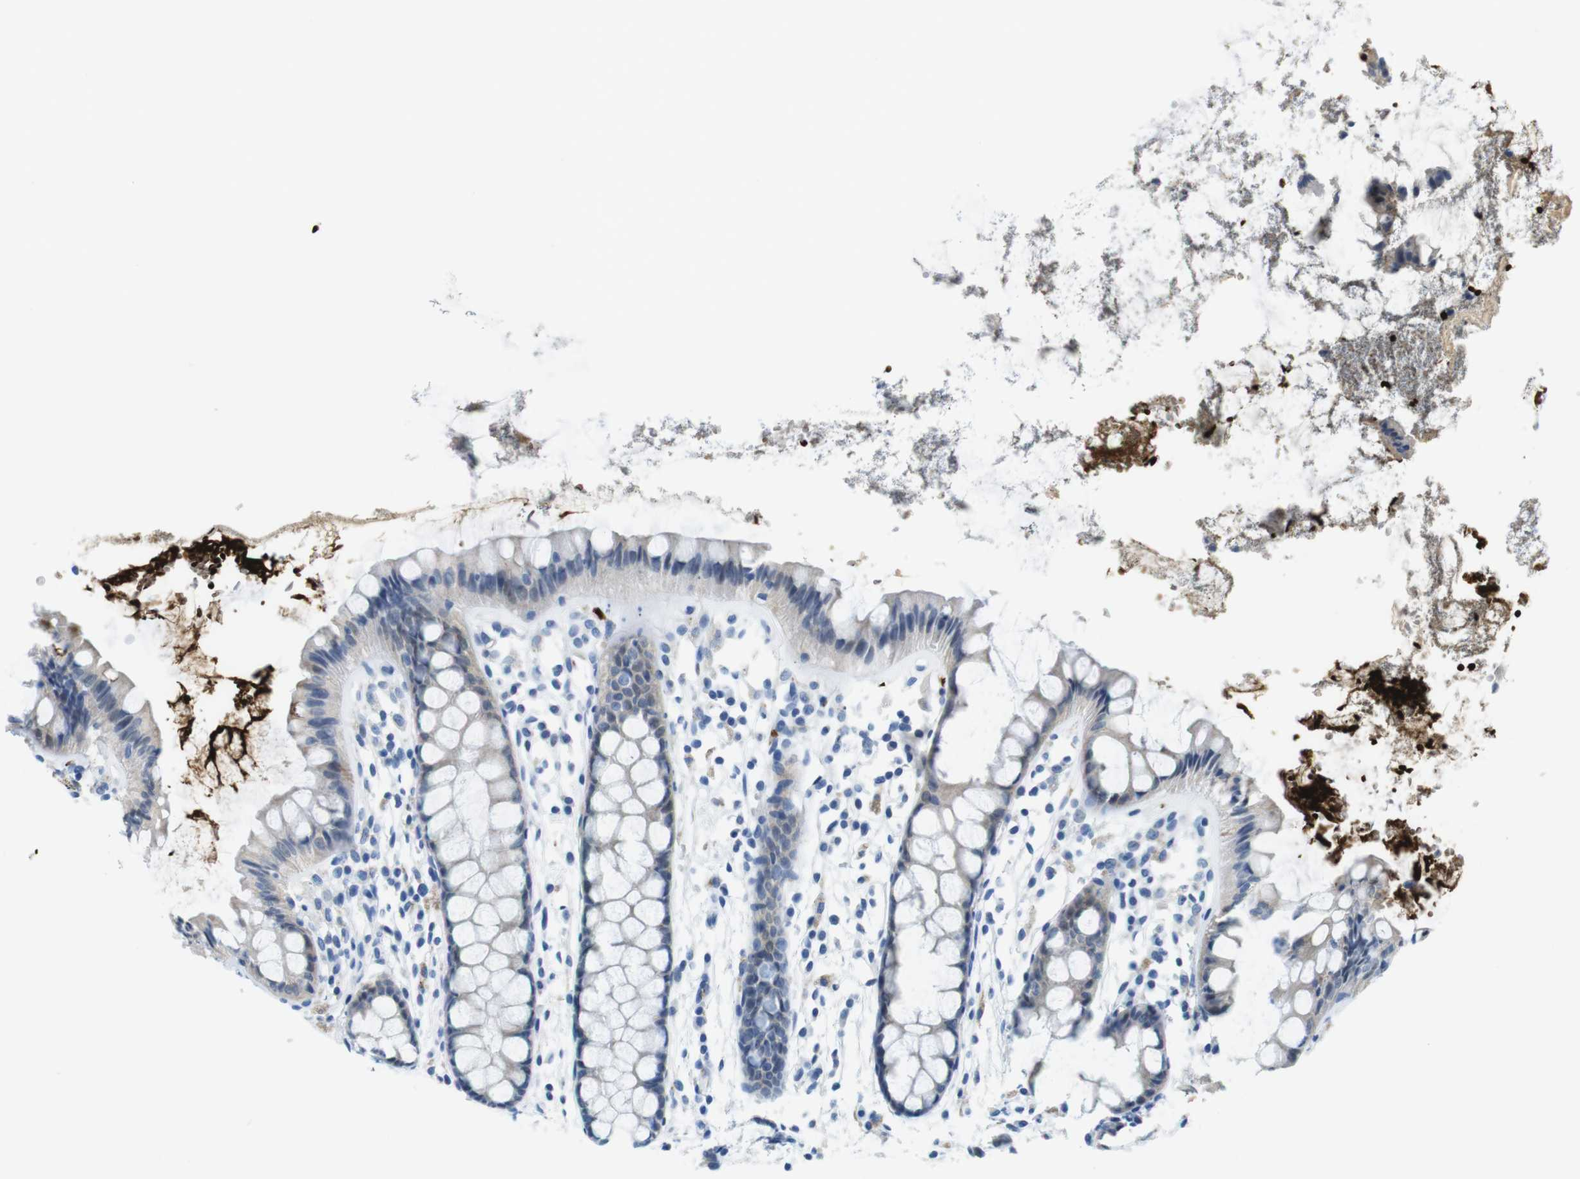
{"staining": {"intensity": "negative", "quantity": "none", "location": "none"}, "tissue": "rectum", "cell_type": "Glandular cells", "image_type": "normal", "snomed": [{"axis": "morphology", "description": "Normal tissue, NOS"}, {"axis": "topography", "description": "Rectum"}], "caption": "The histopathology image exhibits no staining of glandular cells in normal rectum.", "gene": "TFAP2C", "patient": {"sex": "female", "age": 66}}